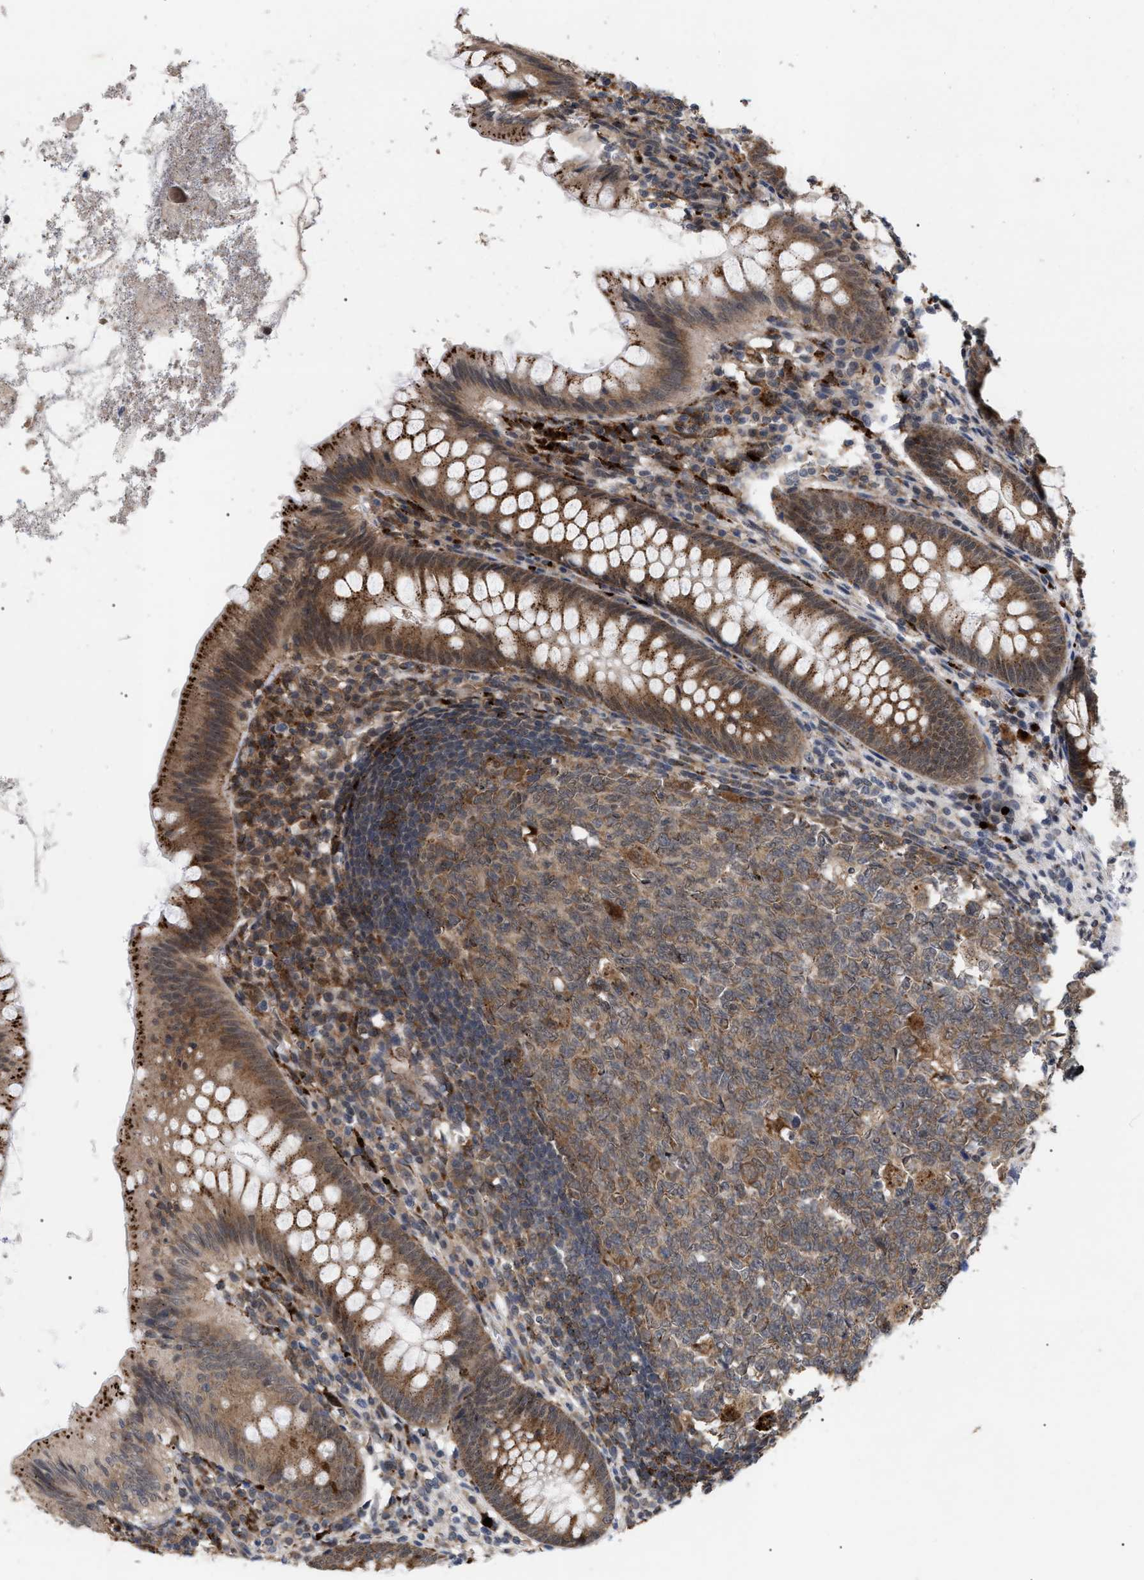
{"staining": {"intensity": "strong", "quantity": ">75%", "location": "cytoplasmic/membranous"}, "tissue": "appendix", "cell_type": "Glandular cells", "image_type": "normal", "snomed": [{"axis": "morphology", "description": "Normal tissue, NOS"}, {"axis": "topography", "description": "Appendix"}], "caption": "High-magnification brightfield microscopy of normal appendix stained with DAB (brown) and counterstained with hematoxylin (blue). glandular cells exhibit strong cytoplasmic/membranous positivity is present in approximately>75% of cells. Using DAB (3,3'-diaminobenzidine) (brown) and hematoxylin (blue) stains, captured at high magnification using brightfield microscopy.", "gene": "UPF1", "patient": {"sex": "male", "age": 56}}